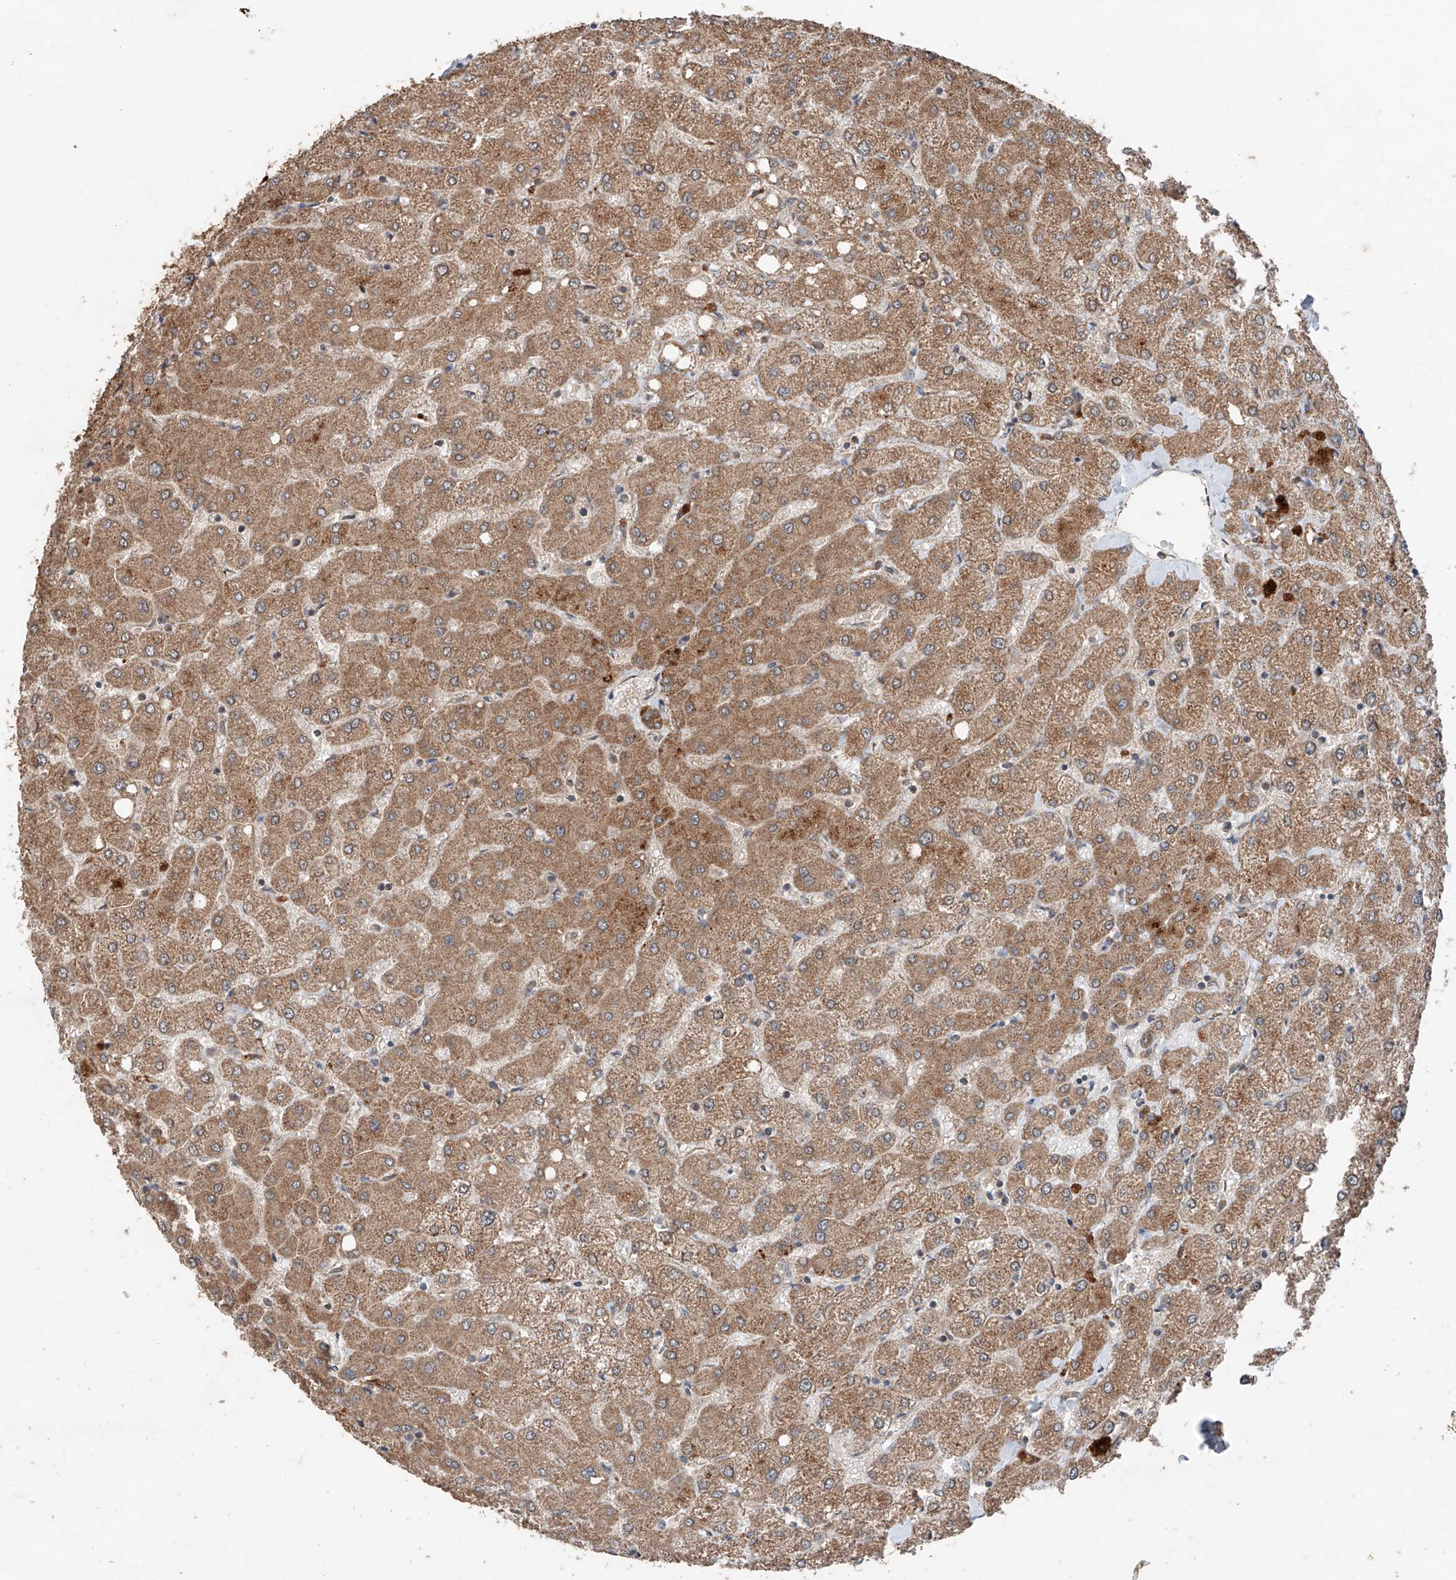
{"staining": {"intensity": "strong", "quantity": ">75%", "location": "cytoplasmic/membranous"}, "tissue": "liver", "cell_type": "Cholangiocytes", "image_type": "normal", "snomed": [{"axis": "morphology", "description": "Normal tissue, NOS"}, {"axis": "topography", "description": "Liver"}], "caption": "Protein analysis of benign liver demonstrates strong cytoplasmic/membranous expression in approximately >75% of cholangiocytes. (IHC, brightfield microscopy, high magnification).", "gene": "AP4B1", "patient": {"sex": "female", "age": 54}}